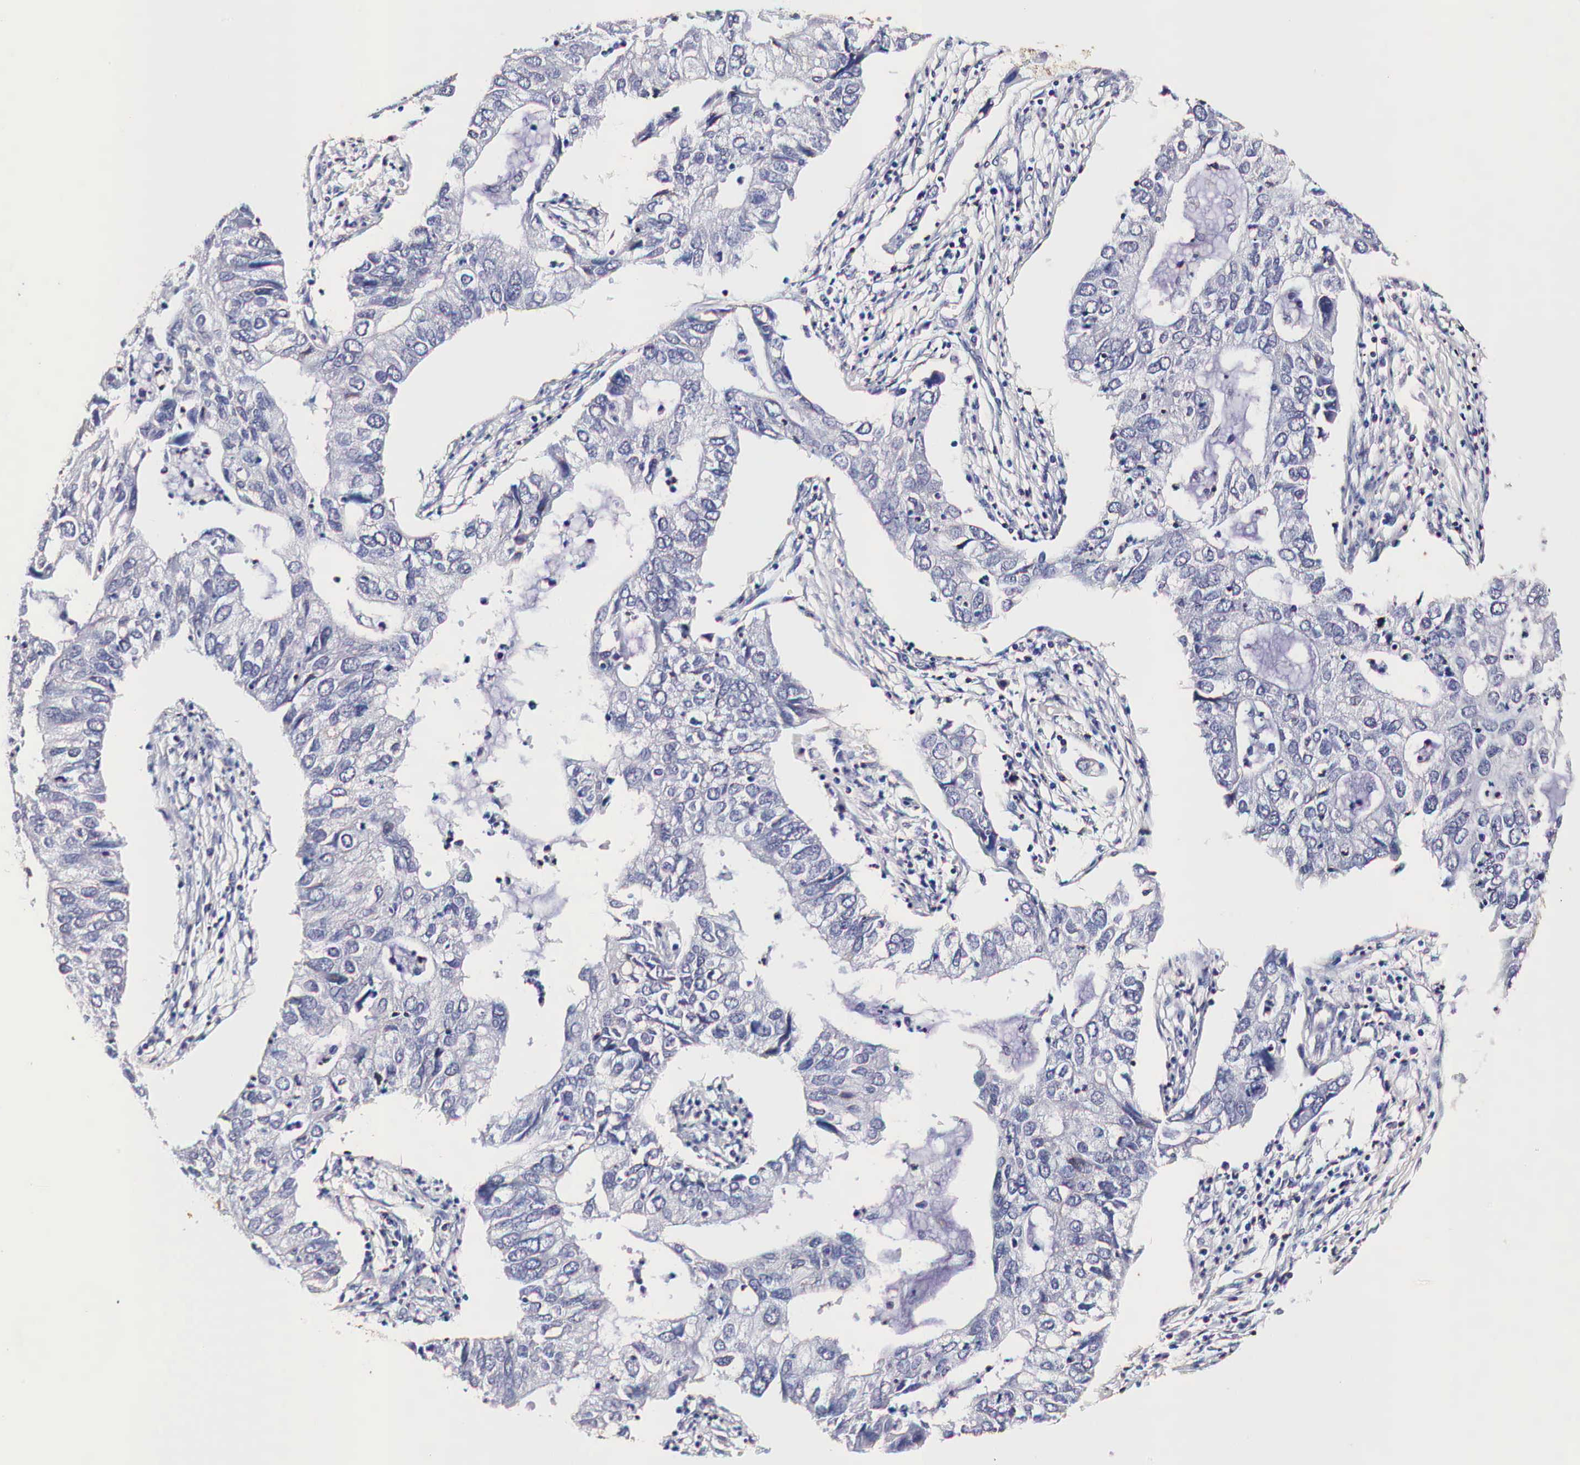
{"staining": {"intensity": "weak", "quantity": "25%-75%", "location": "cytoplasmic/membranous"}, "tissue": "lung cancer", "cell_type": "Tumor cells", "image_type": "cancer", "snomed": [{"axis": "morphology", "description": "Adenocarcinoma, NOS"}, {"axis": "topography", "description": "Lung"}], "caption": "A high-resolution image shows IHC staining of lung cancer (adenocarcinoma), which displays weak cytoplasmic/membranous positivity in about 25%-75% of tumor cells.", "gene": "CKAP4", "patient": {"sex": "male", "age": 48}}